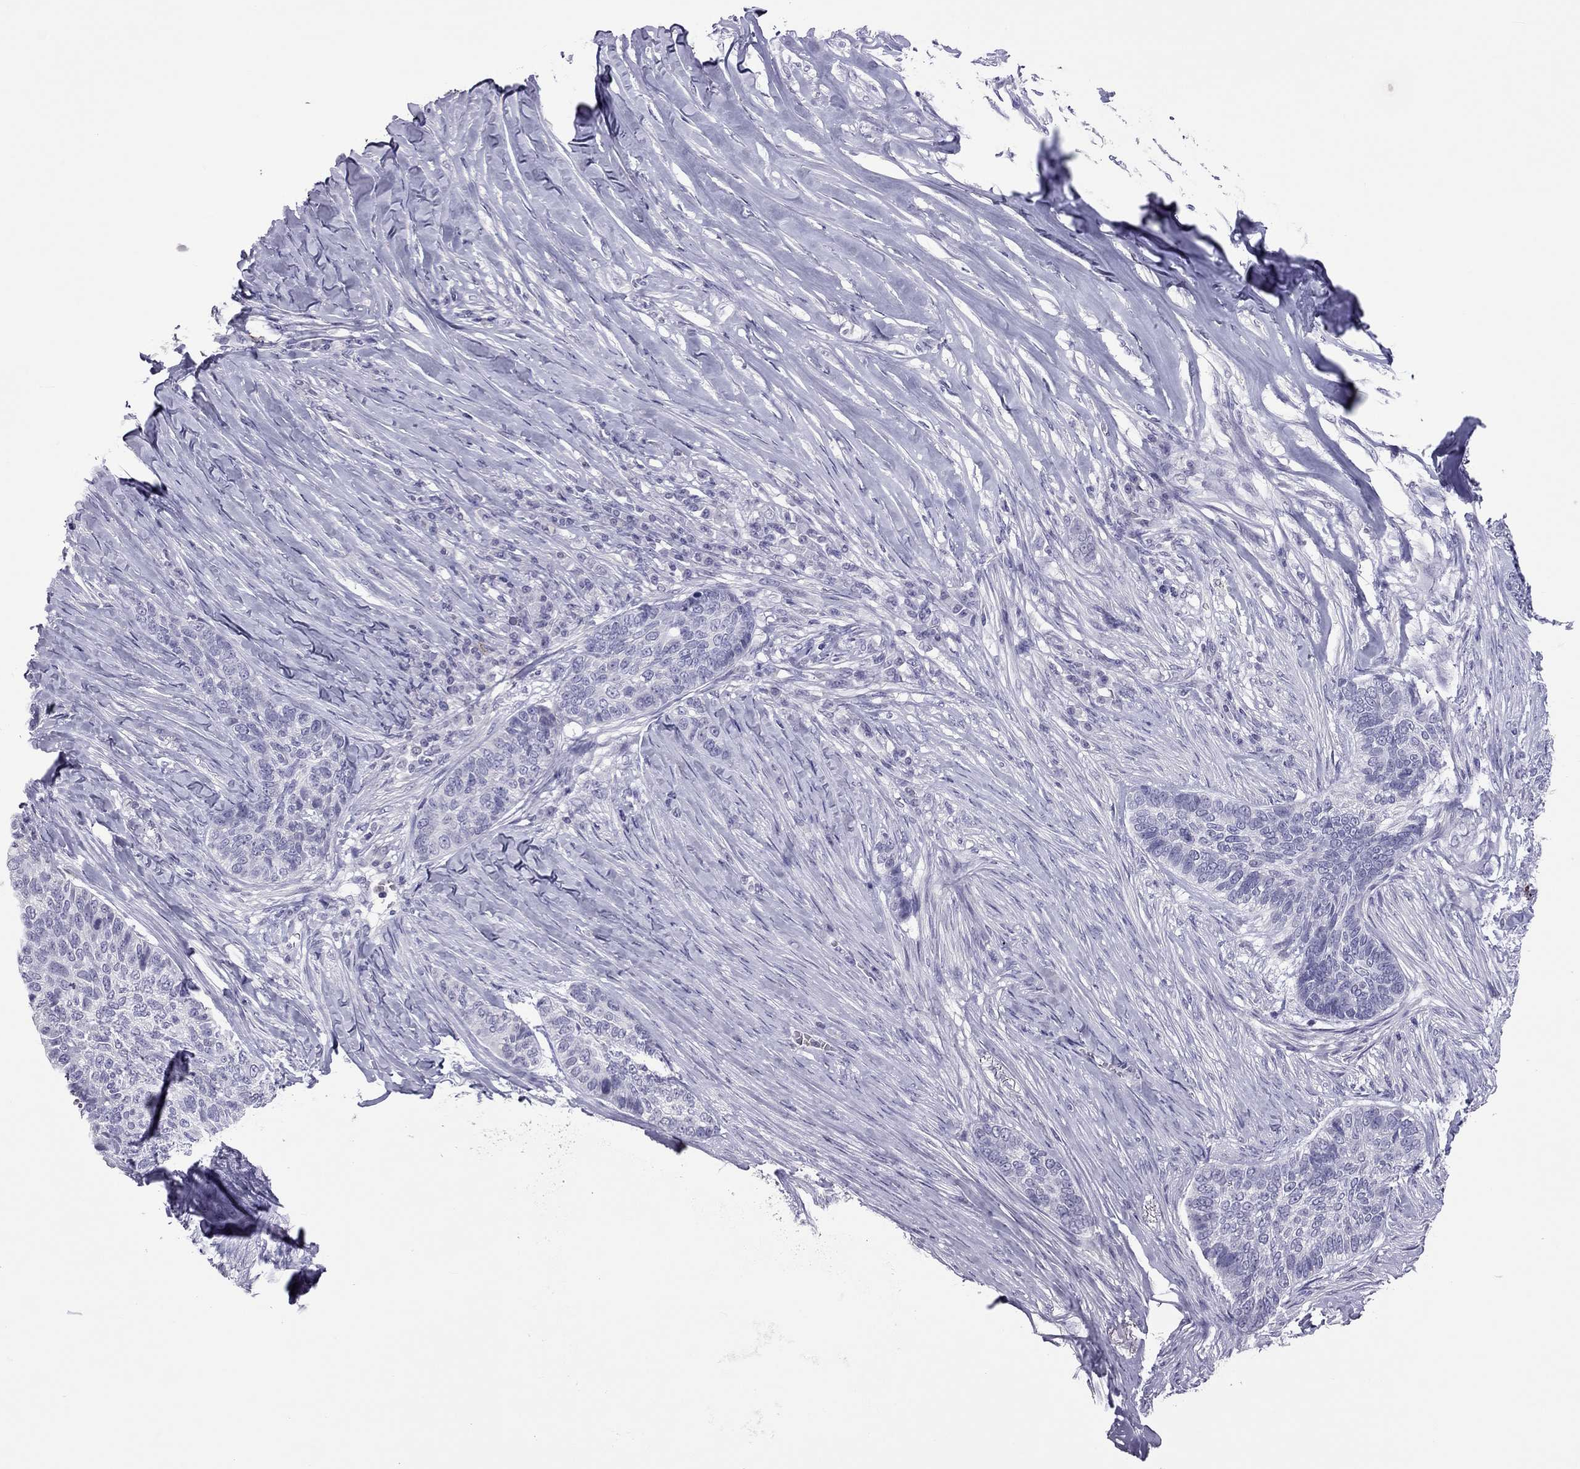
{"staining": {"intensity": "negative", "quantity": "none", "location": "none"}, "tissue": "skin cancer", "cell_type": "Tumor cells", "image_type": "cancer", "snomed": [{"axis": "morphology", "description": "Basal cell carcinoma"}, {"axis": "topography", "description": "Skin"}], "caption": "High magnification brightfield microscopy of basal cell carcinoma (skin) stained with DAB (brown) and counterstained with hematoxylin (blue): tumor cells show no significant expression.", "gene": "CCL27", "patient": {"sex": "female", "age": 69}}